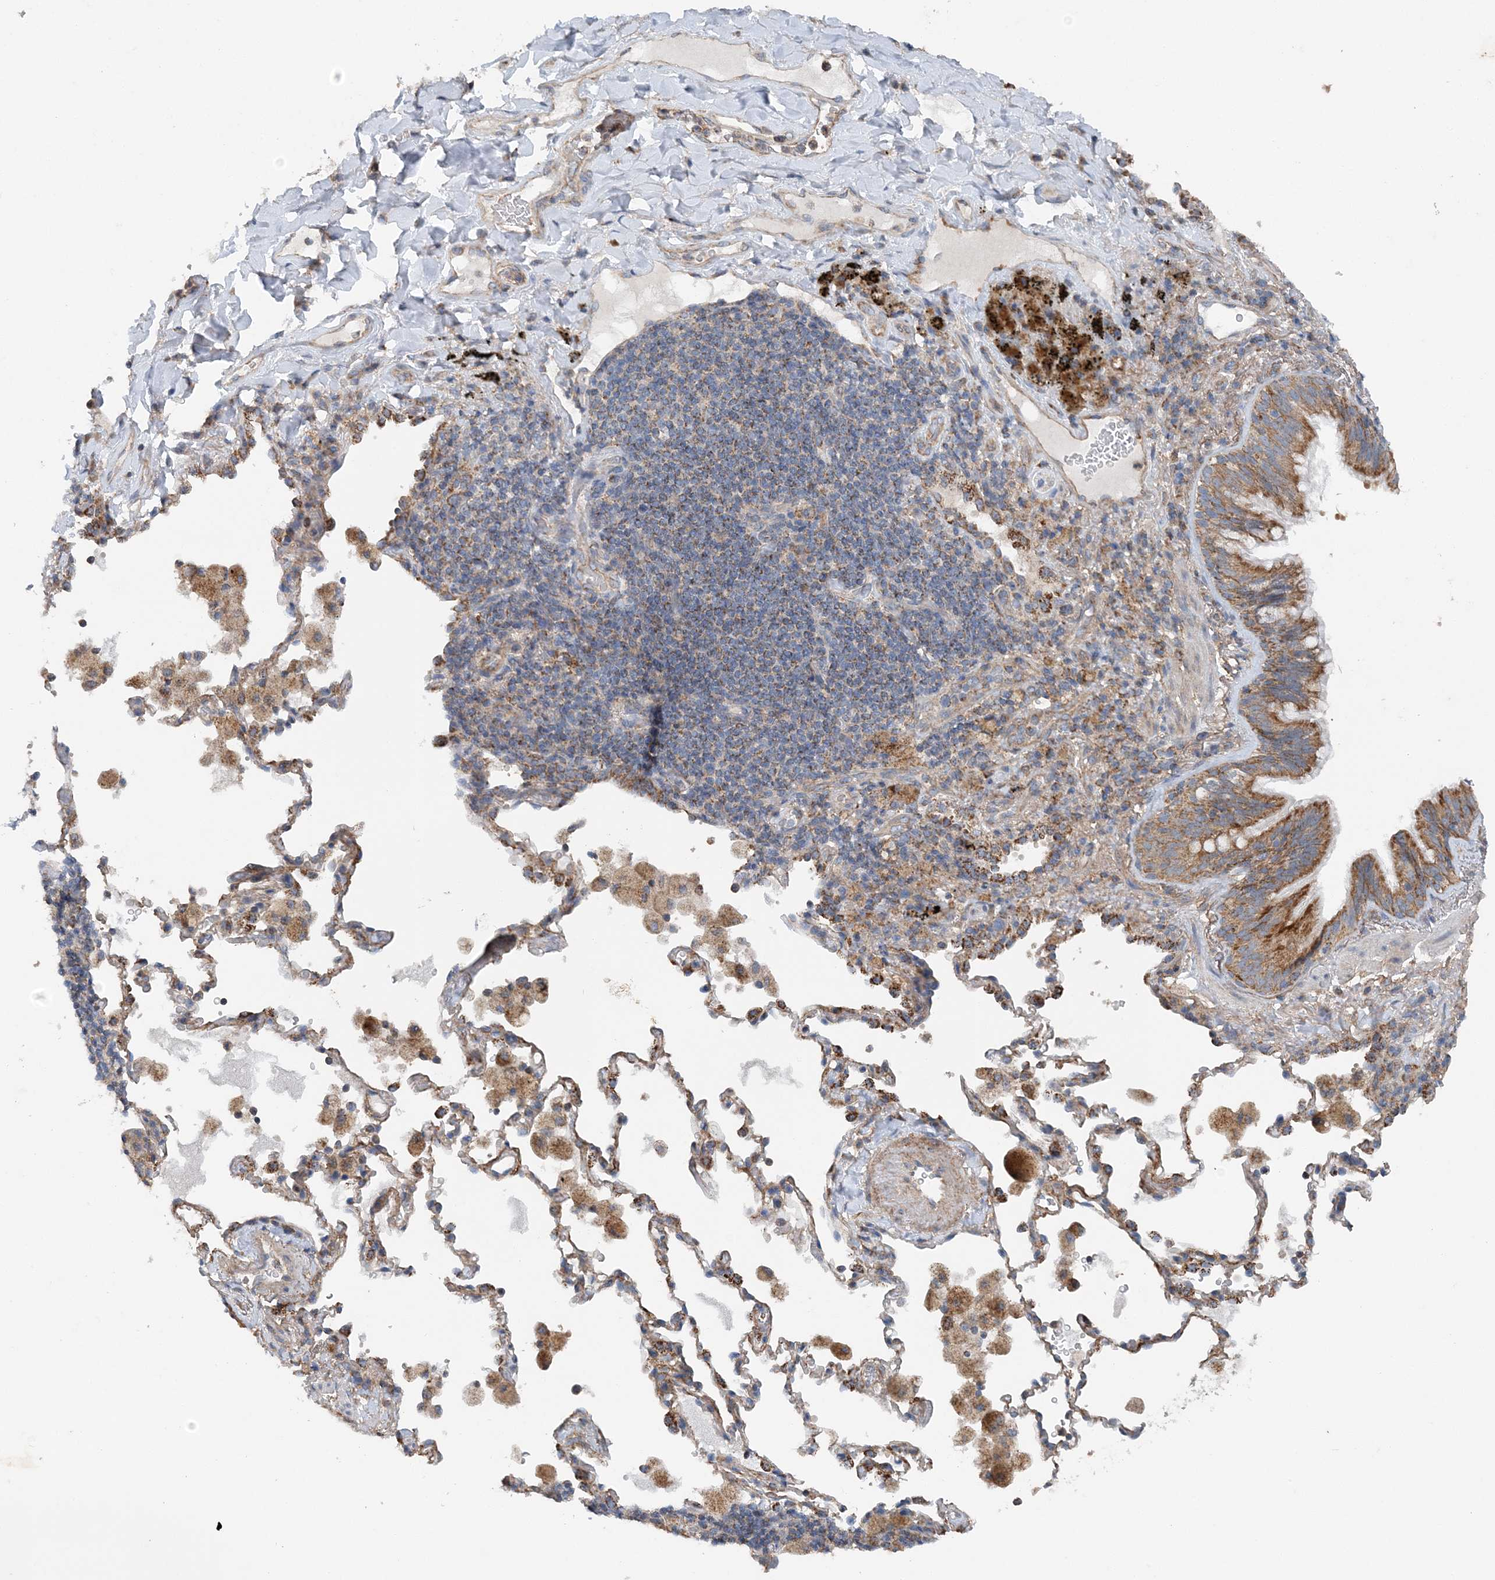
{"staining": {"intensity": "moderate", "quantity": ">75%", "location": "cytoplasmic/membranous"}, "tissue": "bronchus", "cell_type": "Respiratory epithelial cells", "image_type": "normal", "snomed": [{"axis": "morphology", "description": "Normal tissue, NOS"}, {"axis": "morphology", "description": "Adenocarcinoma, NOS"}, {"axis": "topography", "description": "Bronchus"}, {"axis": "topography", "description": "Lung"}], "caption": "Moderate cytoplasmic/membranous expression is identified in approximately >75% of respiratory epithelial cells in benign bronchus. The protein is stained brown, and the nuclei are stained in blue (DAB IHC with brightfield microscopy, high magnification).", "gene": "SPRY2", "patient": {"sex": "male", "age": 54}}